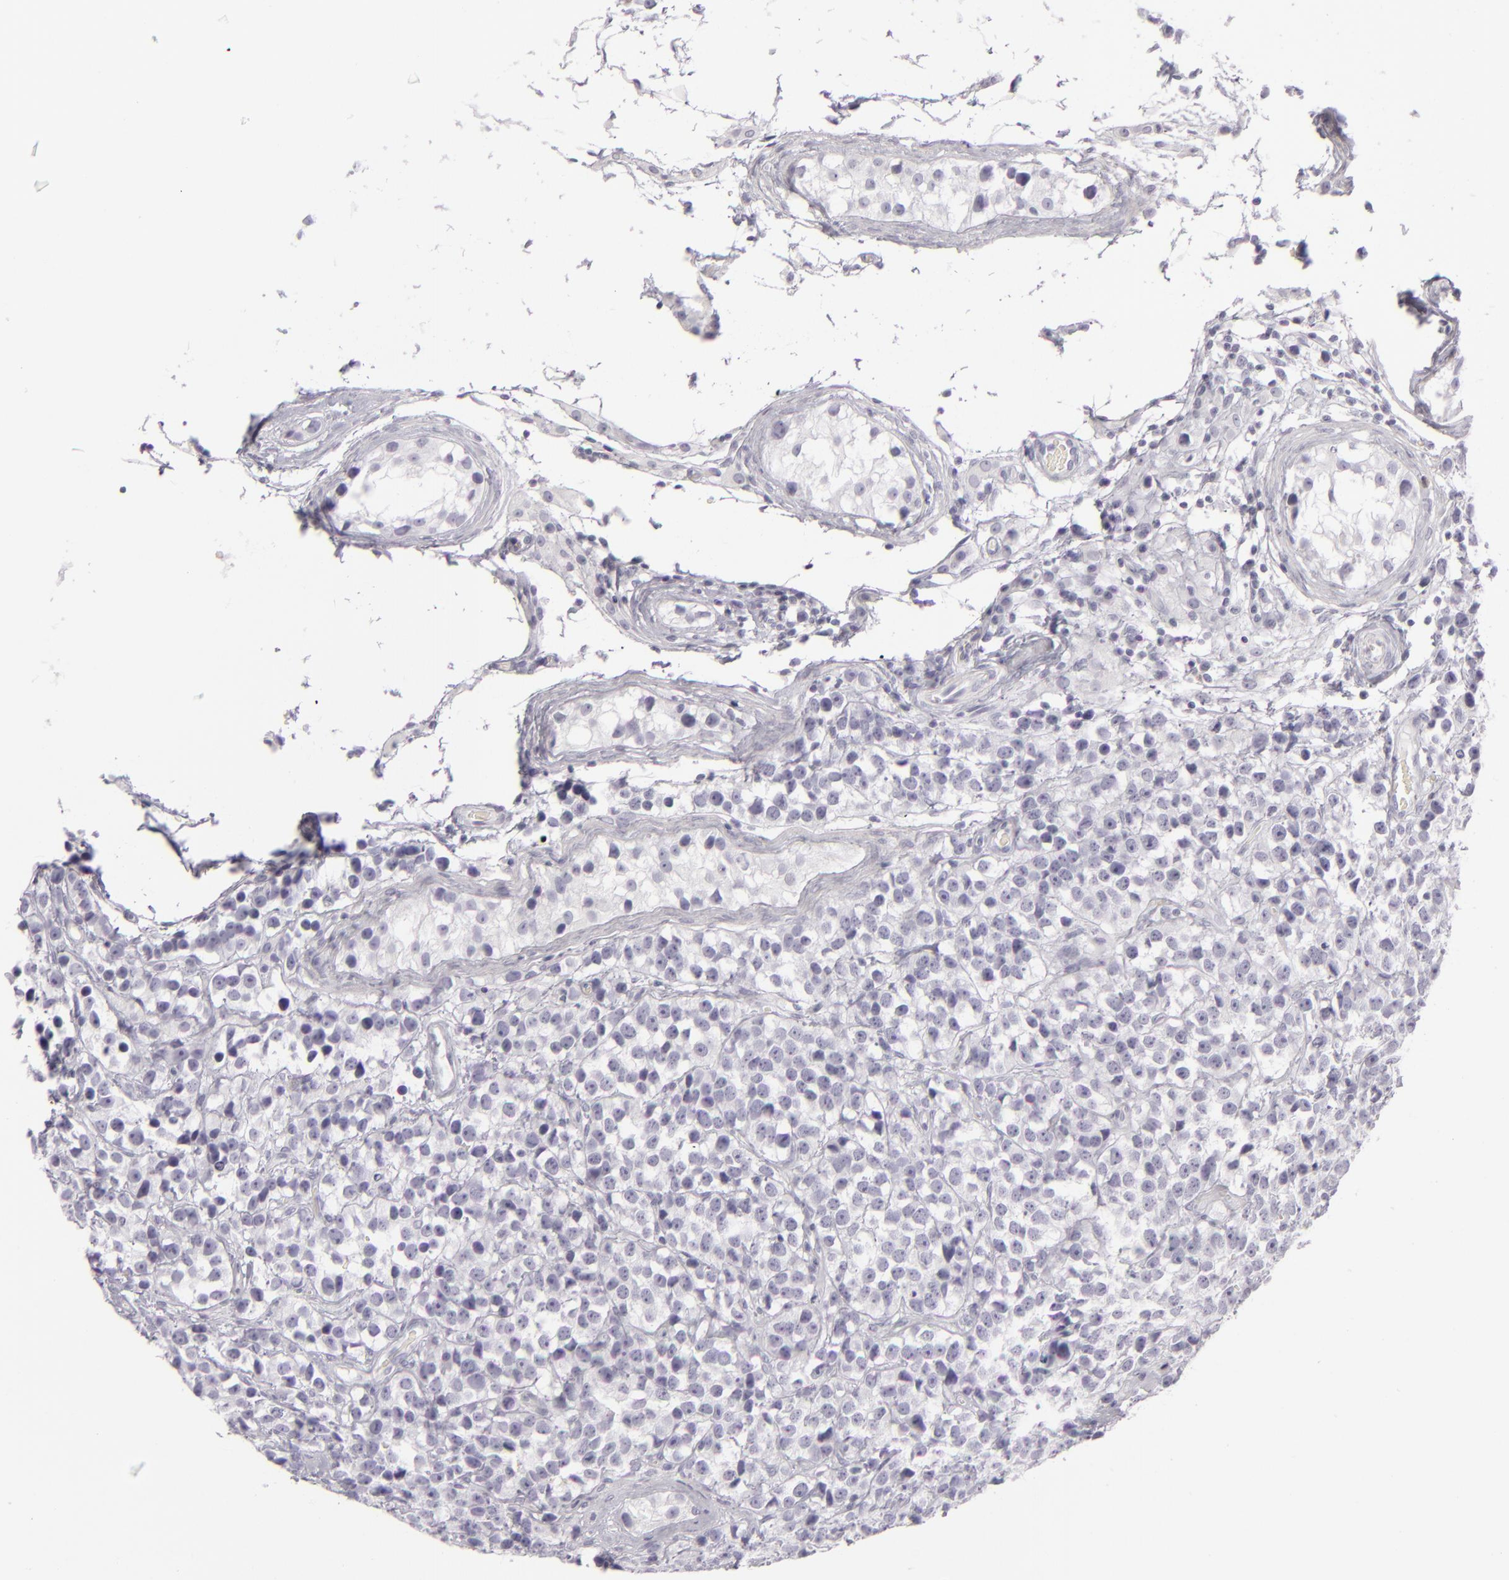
{"staining": {"intensity": "negative", "quantity": "none", "location": "none"}, "tissue": "testis cancer", "cell_type": "Tumor cells", "image_type": "cancer", "snomed": [{"axis": "morphology", "description": "Seminoma, NOS"}, {"axis": "topography", "description": "Testis"}], "caption": "Immunohistochemical staining of seminoma (testis) demonstrates no significant staining in tumor cells.", "gene": "CDX2", "patient": {"sex": "male", "age": 25}}